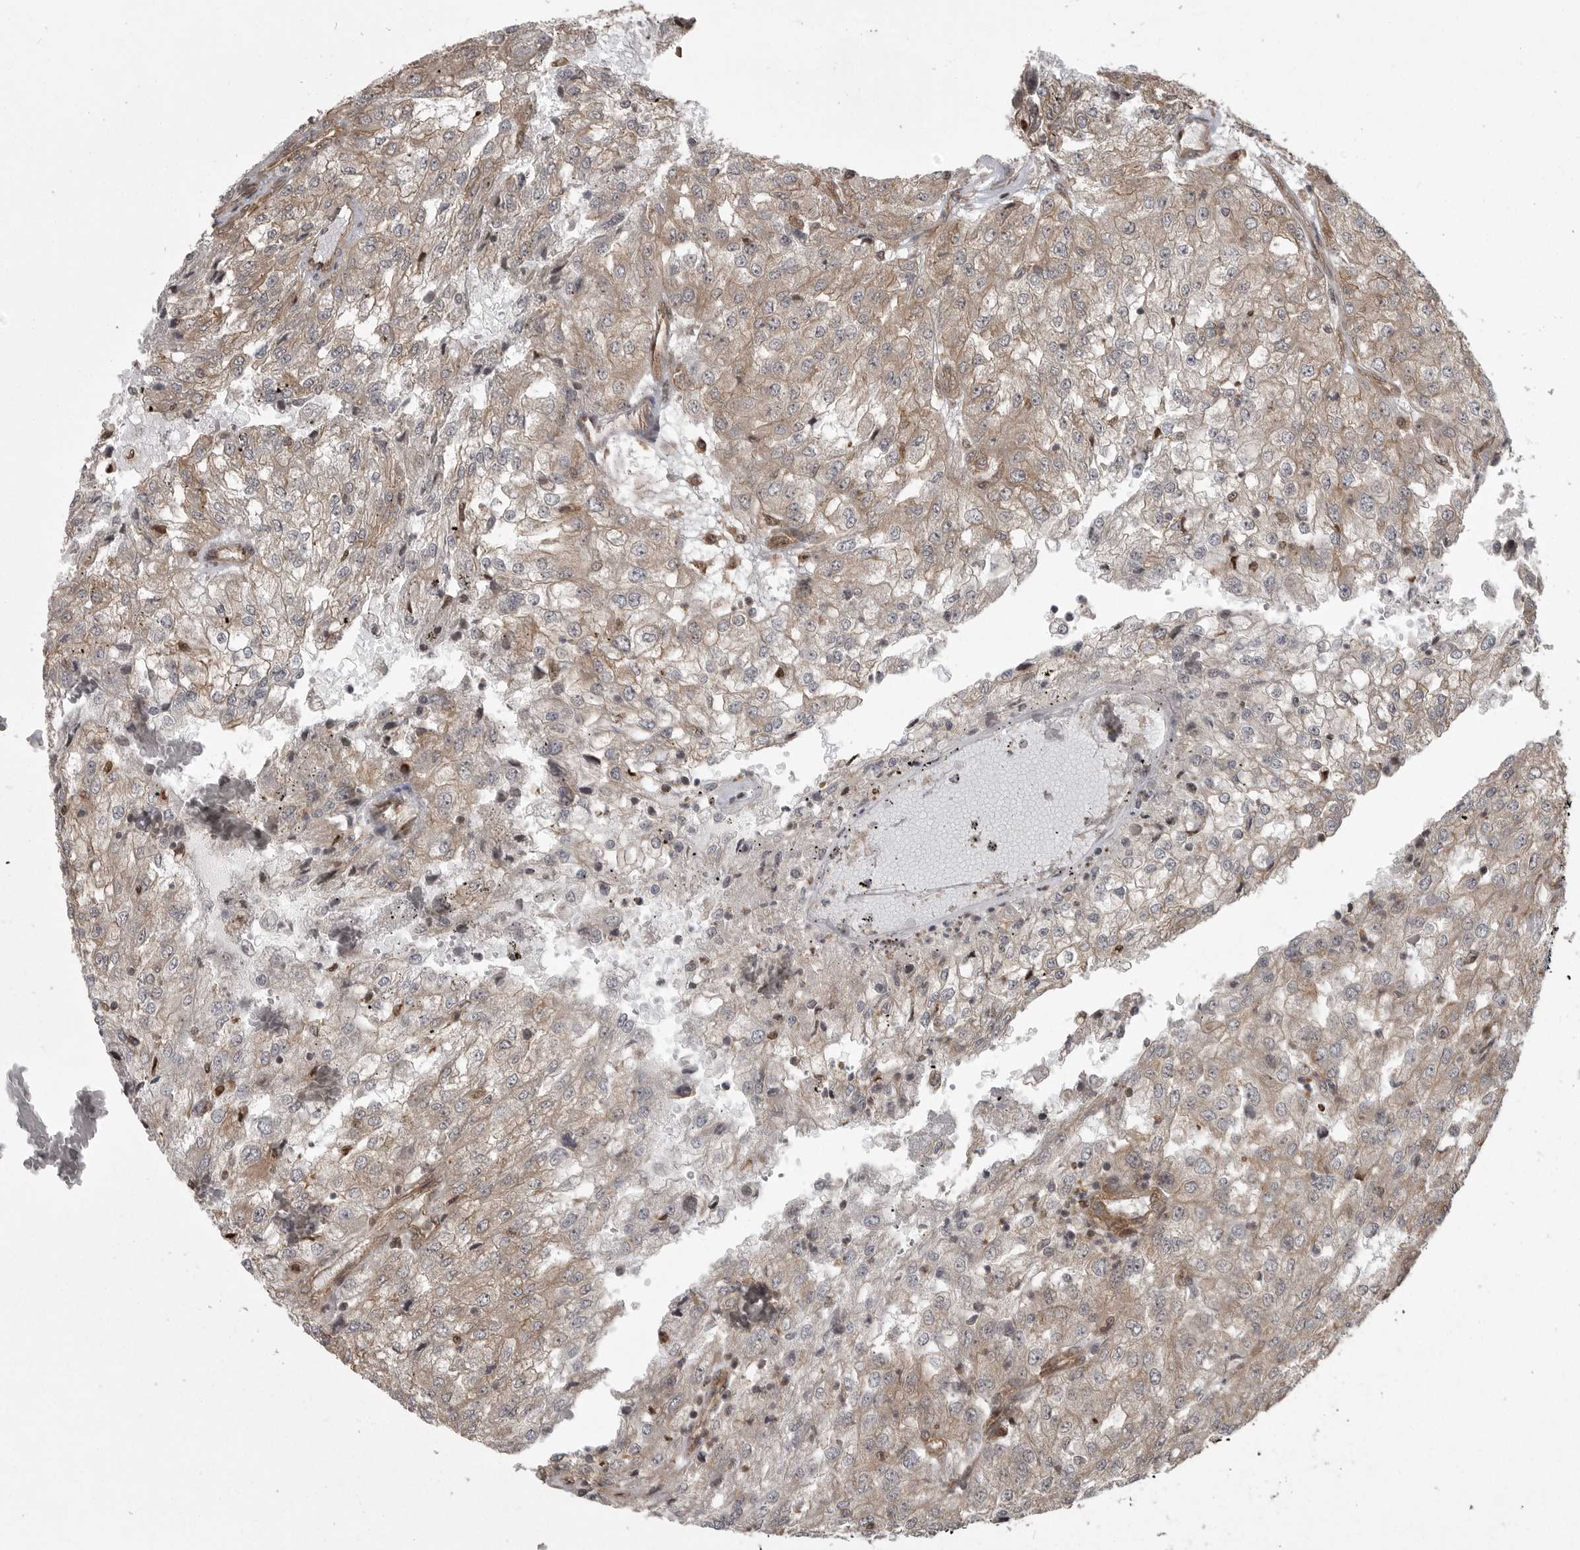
{"staining": {"intensity": "weak", "quantity": ">75%", "location": "cytoplasmic/membranous"}, "tissue": "renal cancer", "cell_type": "Tumor cells", "image_type": "cancer", "snomed": [{"axis": "morphology", "description": "Adenocarcinoma, NOS"}, {"axis": "topography", "description": "Kidney"}], "caption": "Approximately >75% of tumor cells in human renal adenocarcinoma demonstrate weak cytoplasmic/membranous protein positivity as visualized by brown immunohistochemical staining.", "gene": "DNAJC8", "patient": {"sex": "female", "age": 54}}